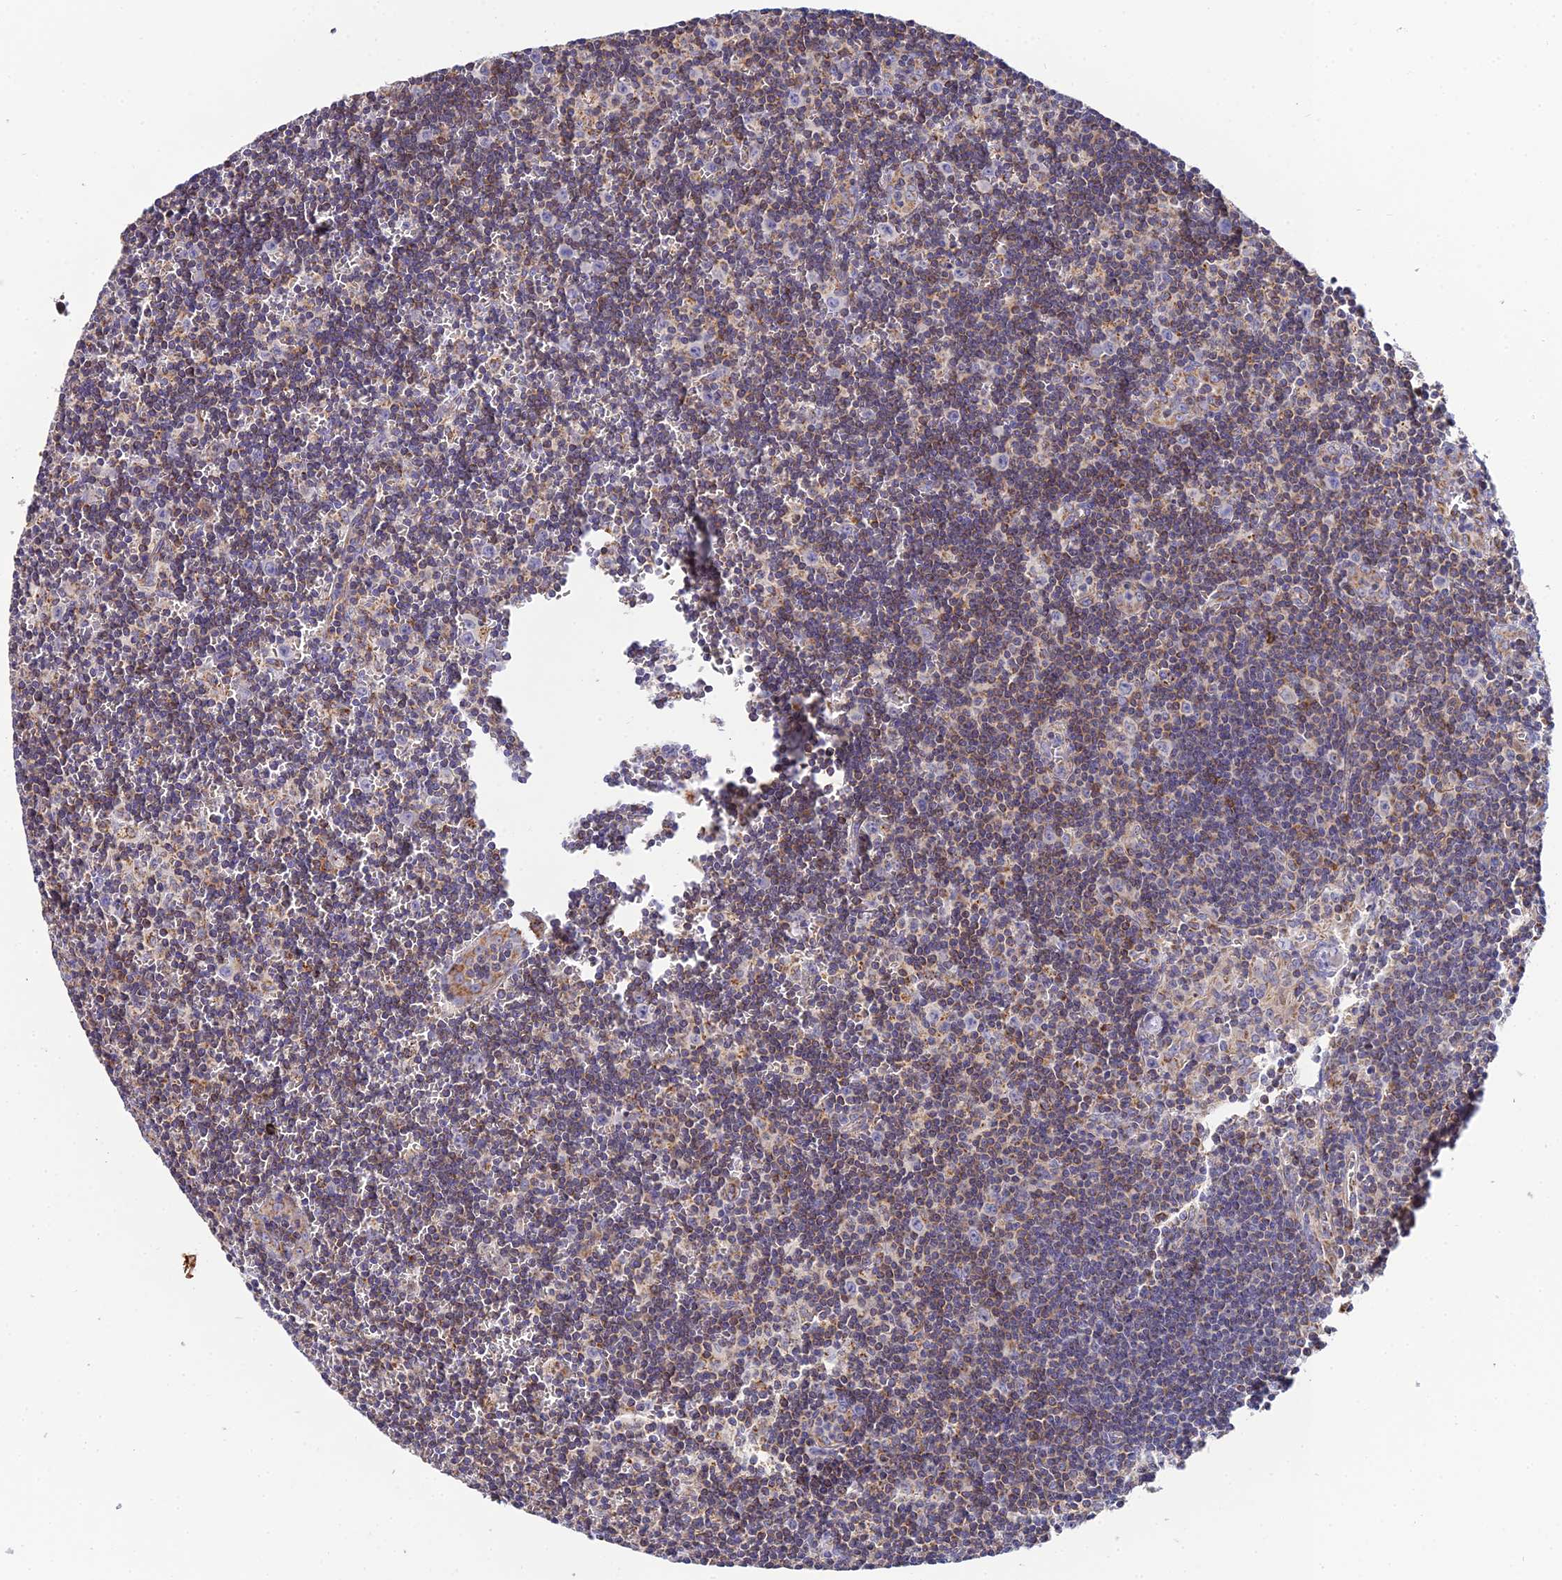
{"staining": {"intensity": "weak", "quantity": "25%-75%", "location": "cytoplasmic/membranous"}, "tissue": "lymph node", "cell_type": "Non-germinal center cells", "image_type": "normal", "snomed": [{"axis": "morphology", "description": "Normal tissue, NOS"}, {"axis": "topography", "description": "Lymph node"}], "caption": "Protein staining by immunohistochemistry (IHC) displays weak cytoplasmic/membranous expression in about 25%-75% of non-germinal center cells in normal lymph node. (Brightfield microscopy of DAB IHC at high magnification).", "gene": "NIPSNAP3A", "patient": {"sex": "female", "age": 32}}